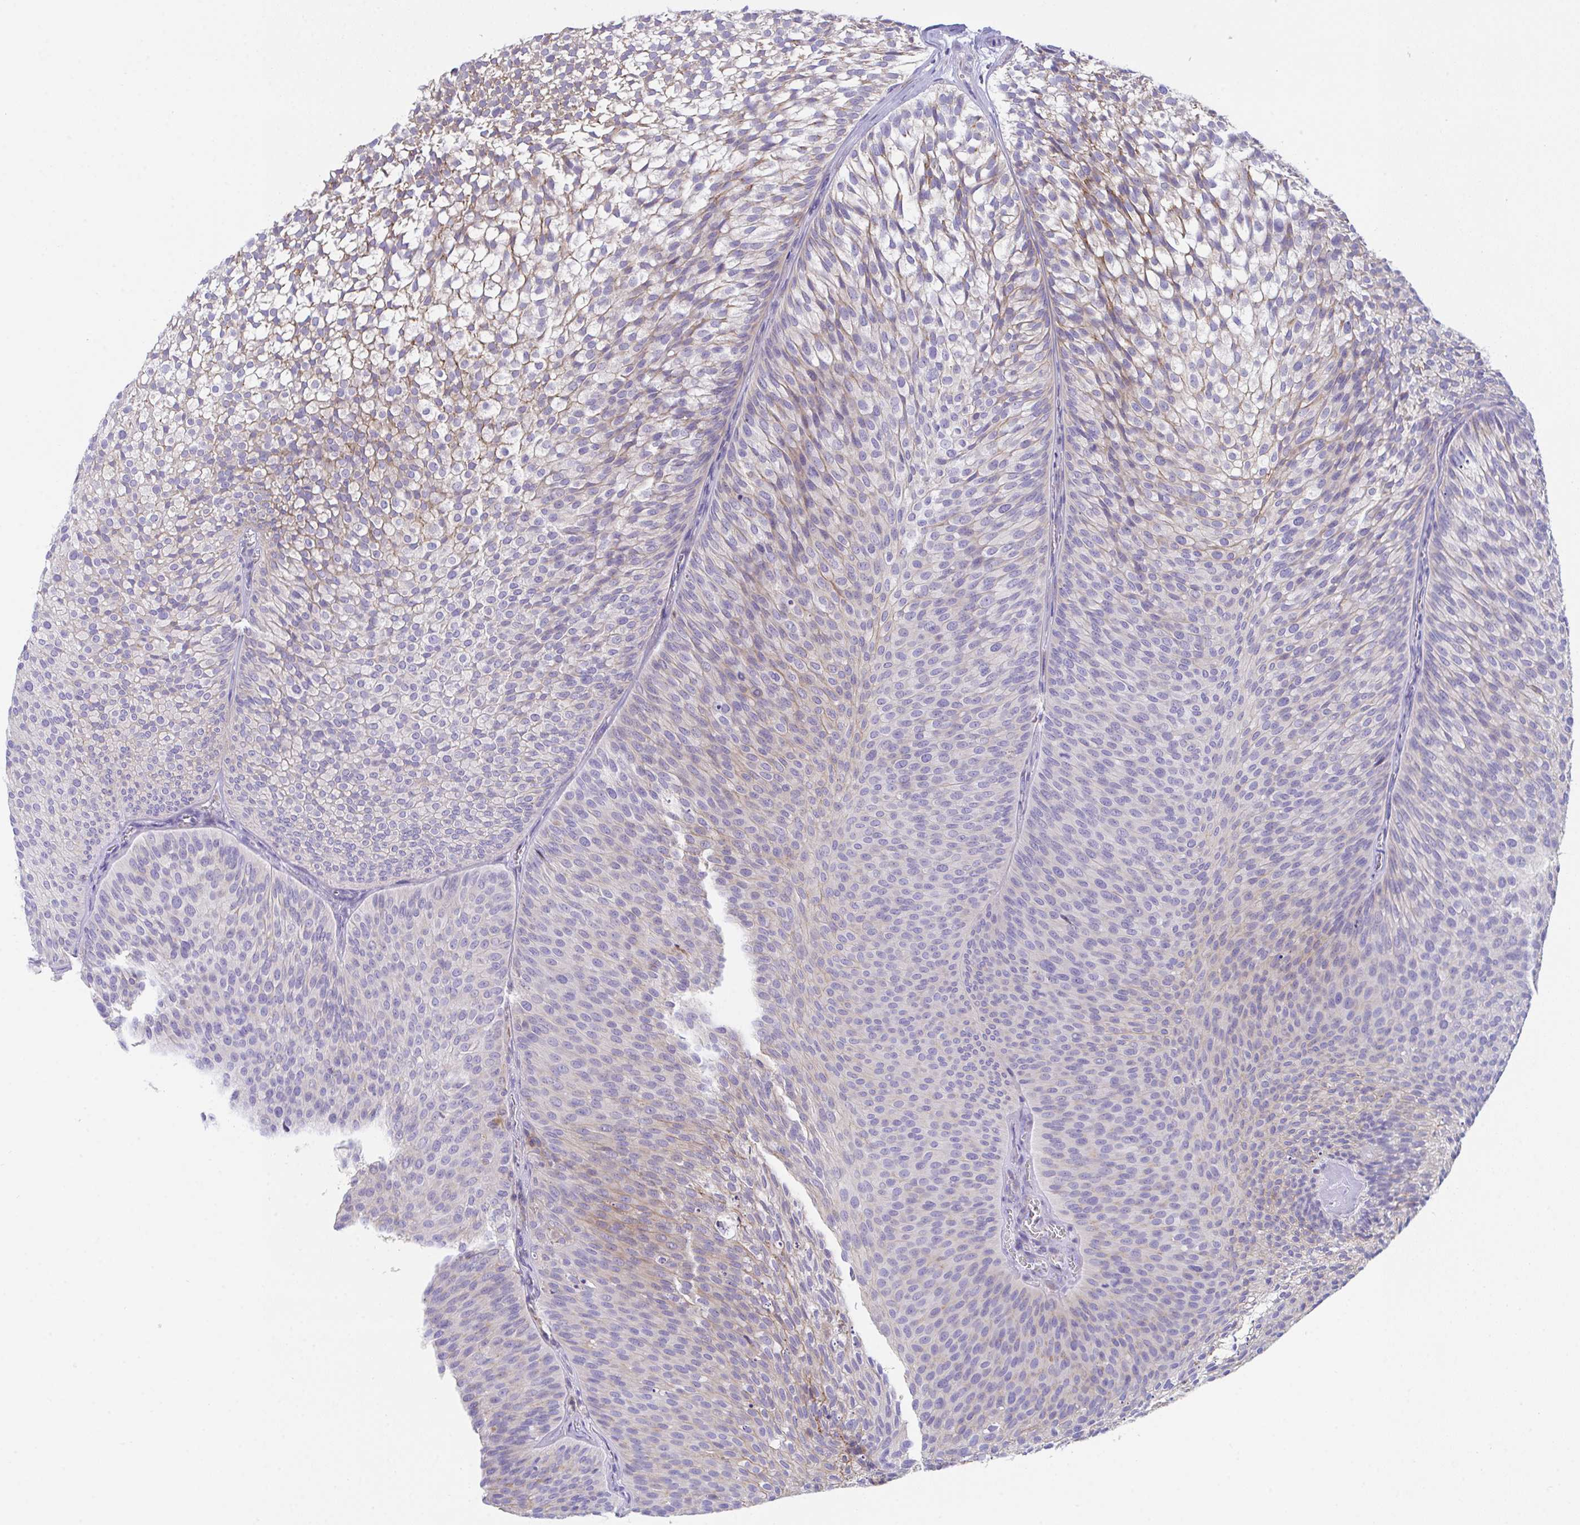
{"staining": {"intensity": "weak", "quantity": "<25%", "location": "cytoplasmic/membranous"}, "tissue": "urothelial cancer", "cell_type": "Tumor cells", "image_type": "cancer", "snomed": [{"axis": "morphology", "description": "Urothelial carcinoma, Low grade"}, {"axis": "topography", "description": "Urinary bladder"}], "caption": "DAB immunohistochemical staining of human low-grade urothelial carcinoma demonstrates no significant staining in tumor cells.", "gene": "MIA3", "patient": {"sex": "male", "age": 91}}